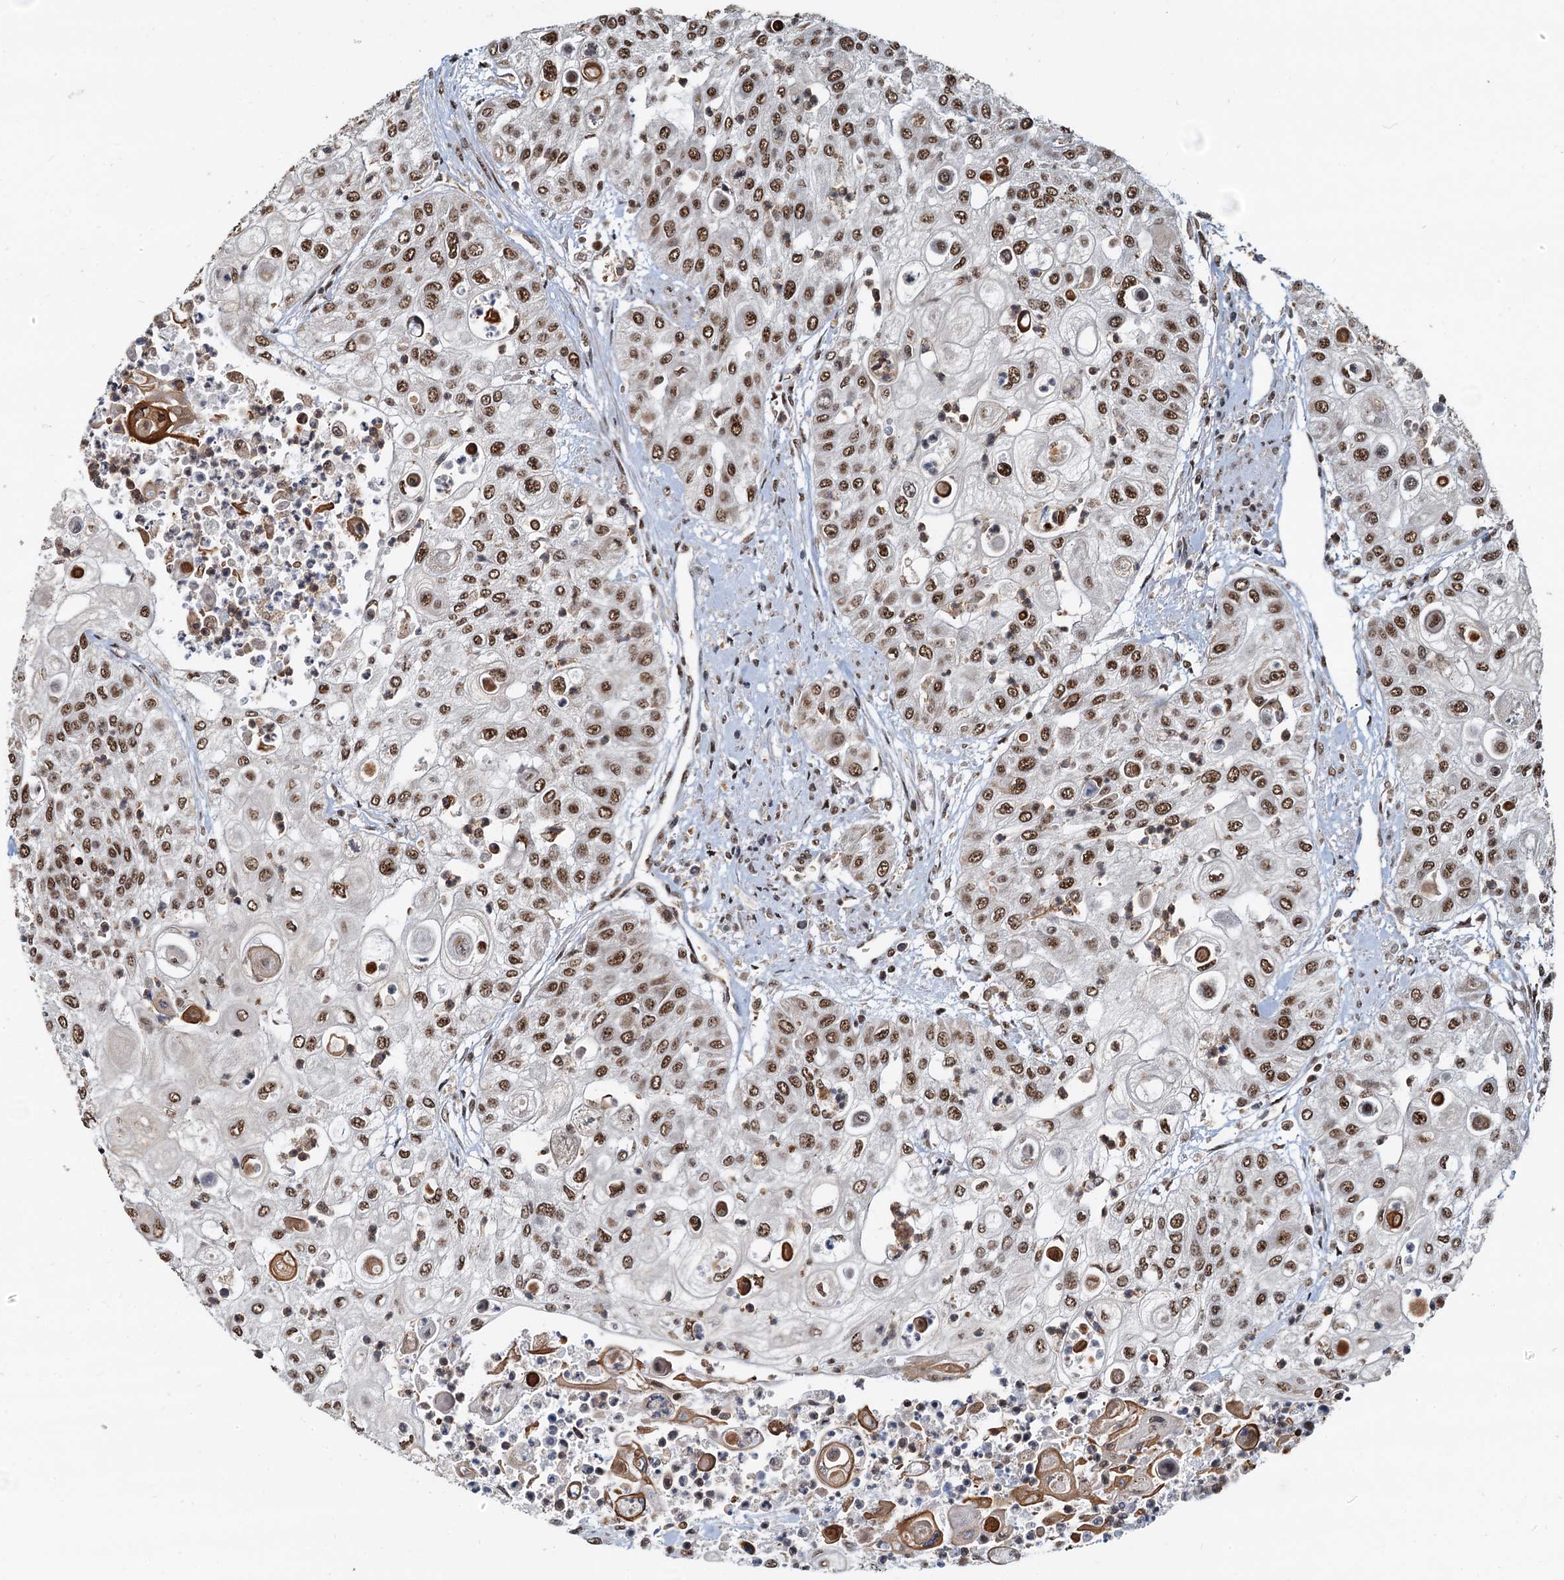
{"staining": {"intensity": "strong", "quantity": ">75%", "location": "nuclear"}, "tissue": "urothelial cancer", "cell_type": "Tumor cells", "image_type": "cancer", "snomed": [{"axis": "morphology", "description": "Urothelial carcinoma, High grade"}, {"axis": "topography", "description": "Urinary bladder"}], "caption": "Brown immunohistochemical staining in urothelial cancer reveals strong nuclear expression in about >75% of tumor cells.", "gene": "RSRC2", "patient": {"sex": "female", "age": 79}}